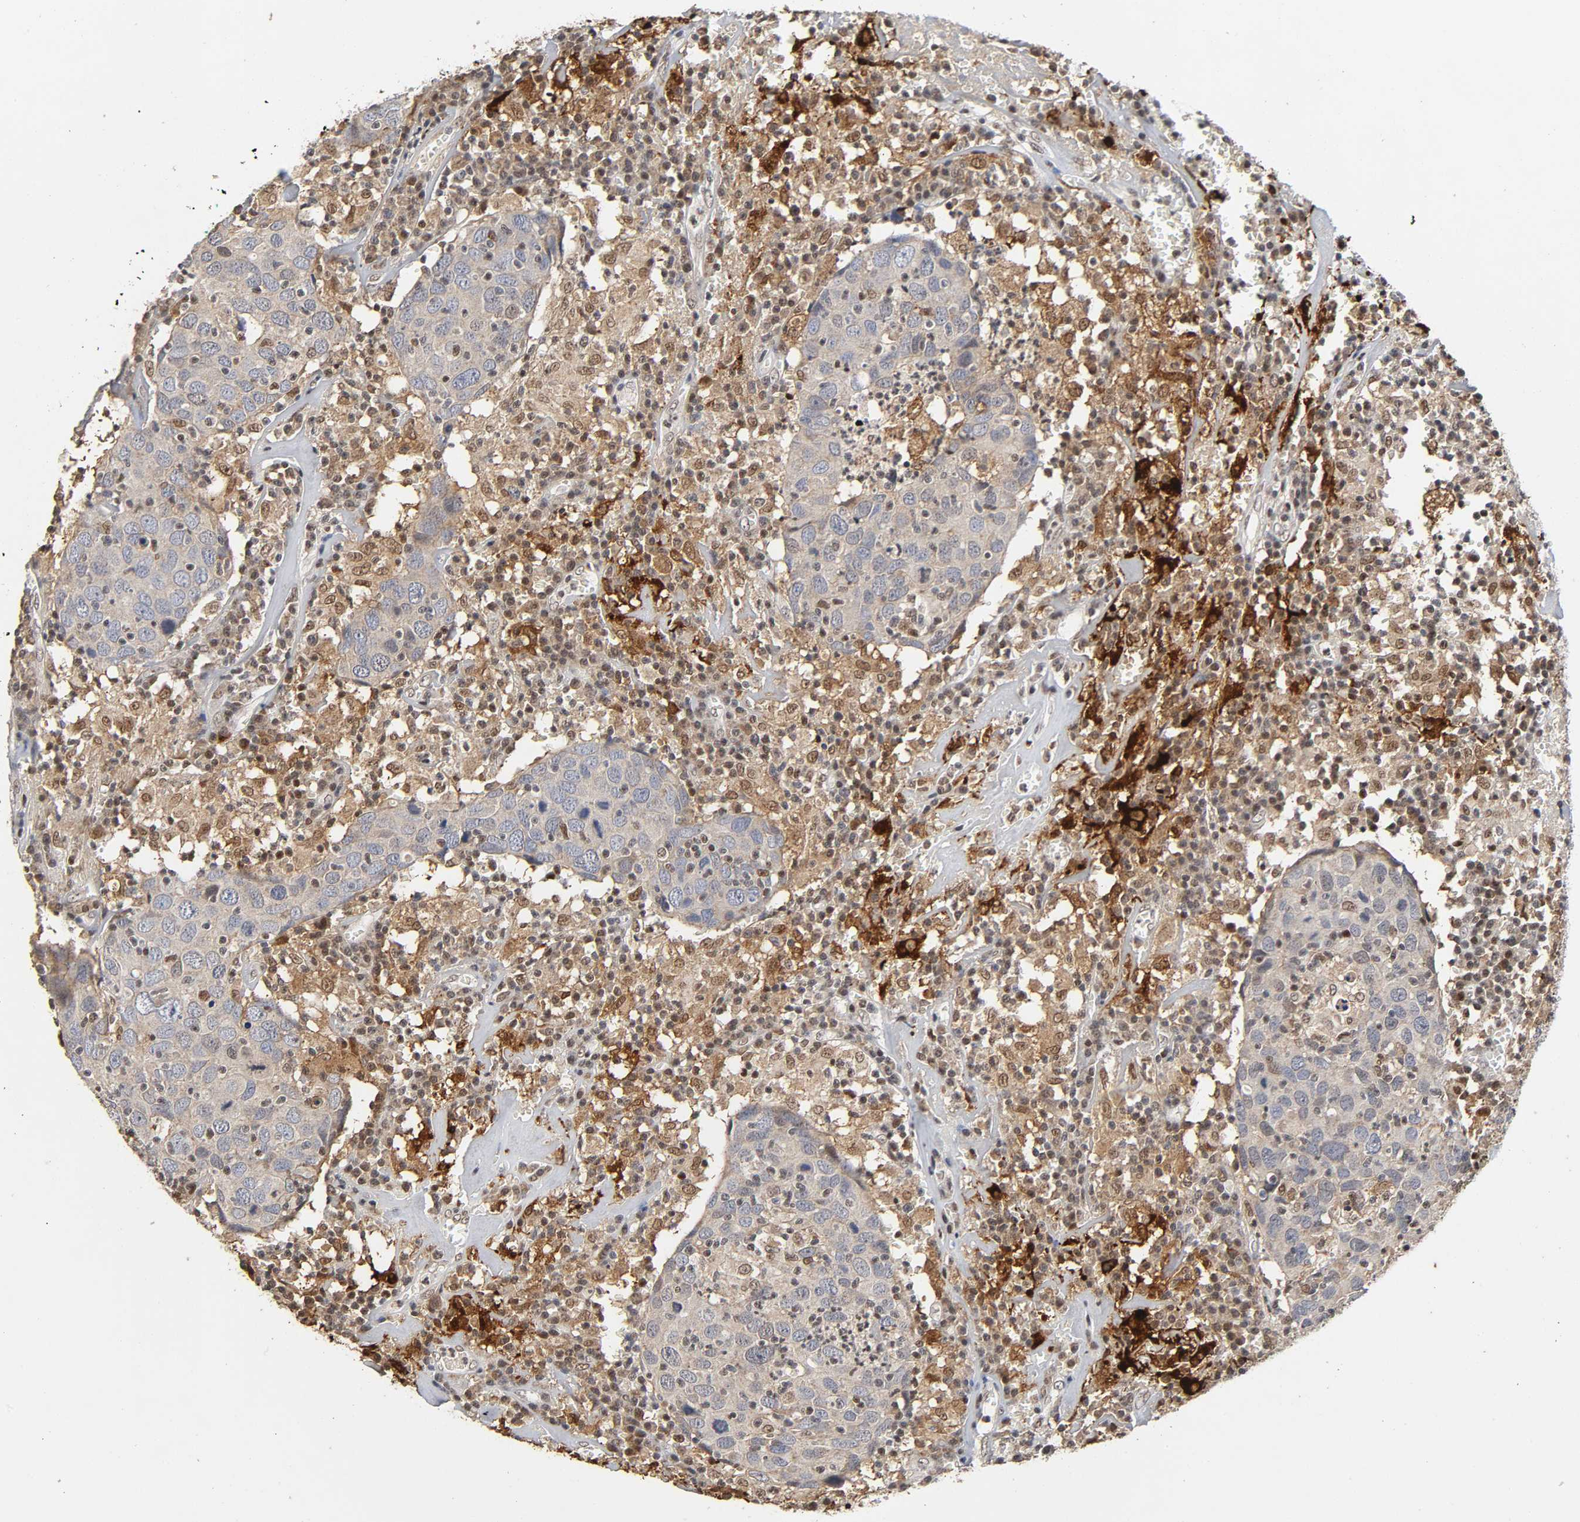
{"staining": {"intensity": "negative", "quantity": "none", "location": "none"}, "tissue": "head and neck cancer", "cell_type": "Tumor cells", "image_type": "cancer", "snomed": [{"axis": "morphology", "description": "Adenocarcinoma, NOS"}, {"axis": "topography", "description": "Salivary gland"}, {"axis": "topography", "description": "Head-Neck"}], "caption": "Head and neck cancer stained for a protein using immunohistochemistry (IHC) exhibits no staining tumor cells.", "gene": "KAT2B", "patient": {"sex": "female", "age": 65}}